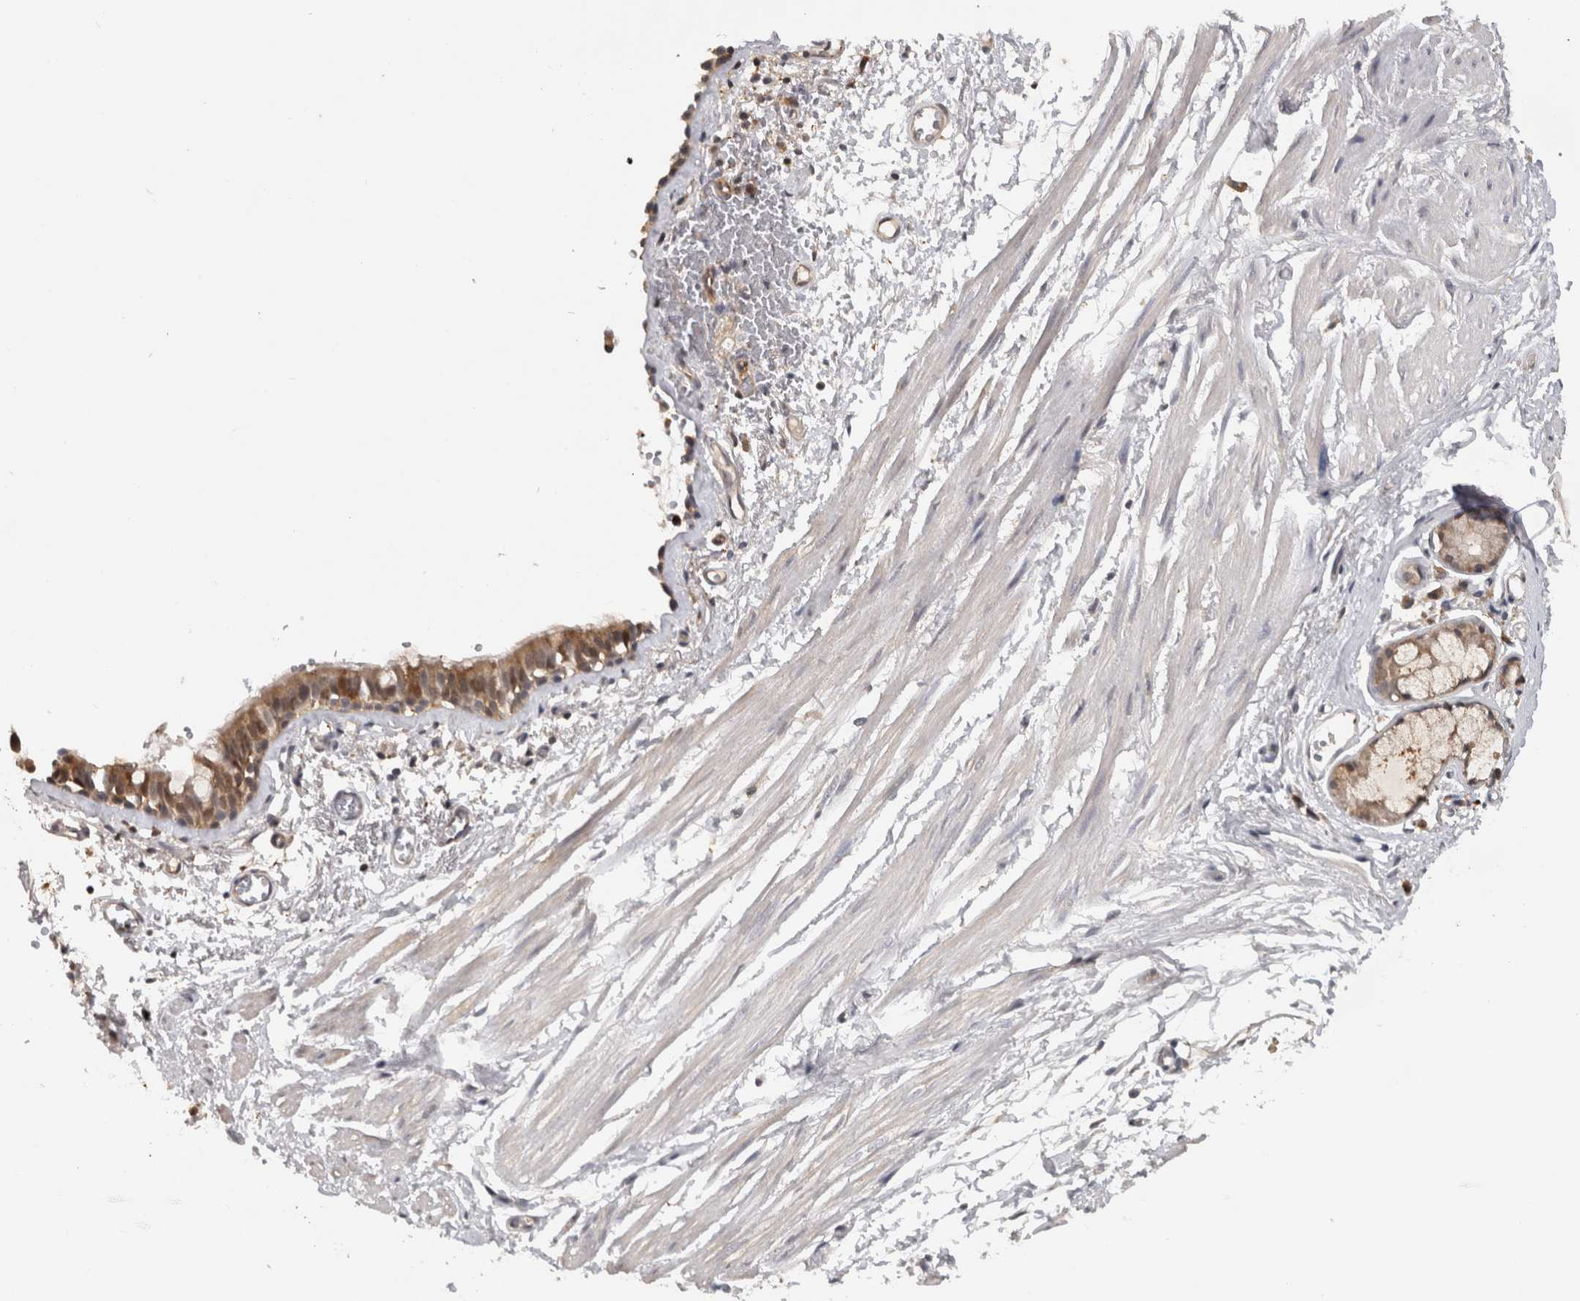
{"staining": {"intensity": "moderate", "quantity": ">75%", "location": "cytoplasmic/membranous"}, "tissue": "bronchus", "cell_type": "Respiratory epithelial cells", "image_type": "normal", "snomed": [{"axis": "morphology", "description": "Normal tissue, NOS"}, {"axis": "topography", "description": "Bronchus"}, {"axis": "topography", "description": "Lung"}], "caption": "The micrograph reveals staining of benign bronchus, revealing moderate cytoplasmic/membranous protein positivity (brown color) within respiratory epithelial cells.", "gene": "ACAT2", "patient": {"sex": "male", "age": 56}}